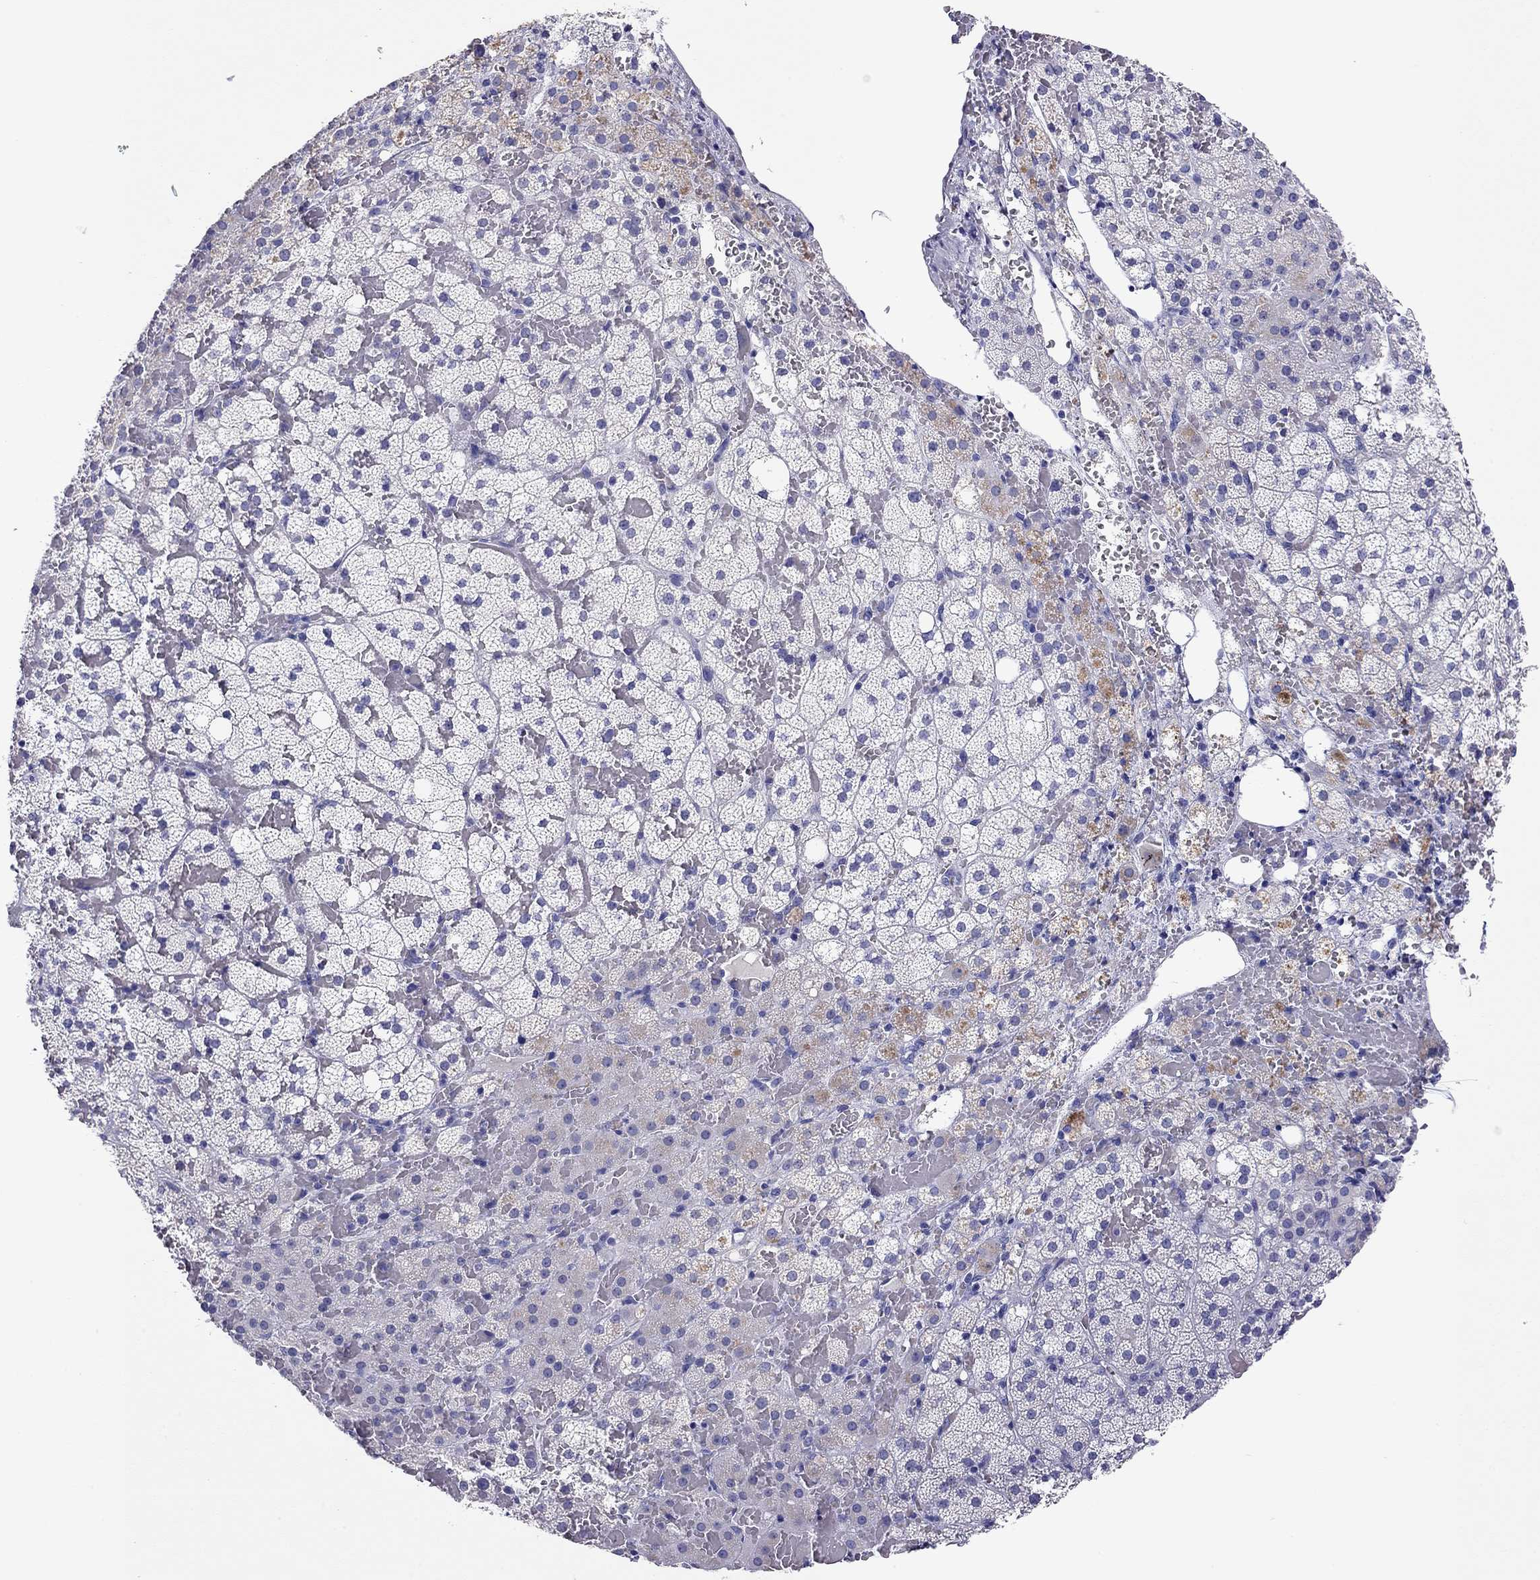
{"staining": {"intensity": "negative", "quantity": "none", "location": "none"}, "tissue": "adrenal gland", "cell_type": "Glandular cells", "image_type": "normal", "snomed": [{"axis": "morphology", "description": "Normal tissue, NOS"}, {"axis": "topography", "description": "Adrenal gland"}], "caption": "The micrograph demonstrates no staining of glandular cells in normal adrenal gland. (Stains: DAB immunohistochemistry (IHC) with hematoxylin counter stain, Microscopy: brightfield microscopy at high magnification).", "gene": "CAPNS2", "patient": {"sex": "male", "age": 53}}